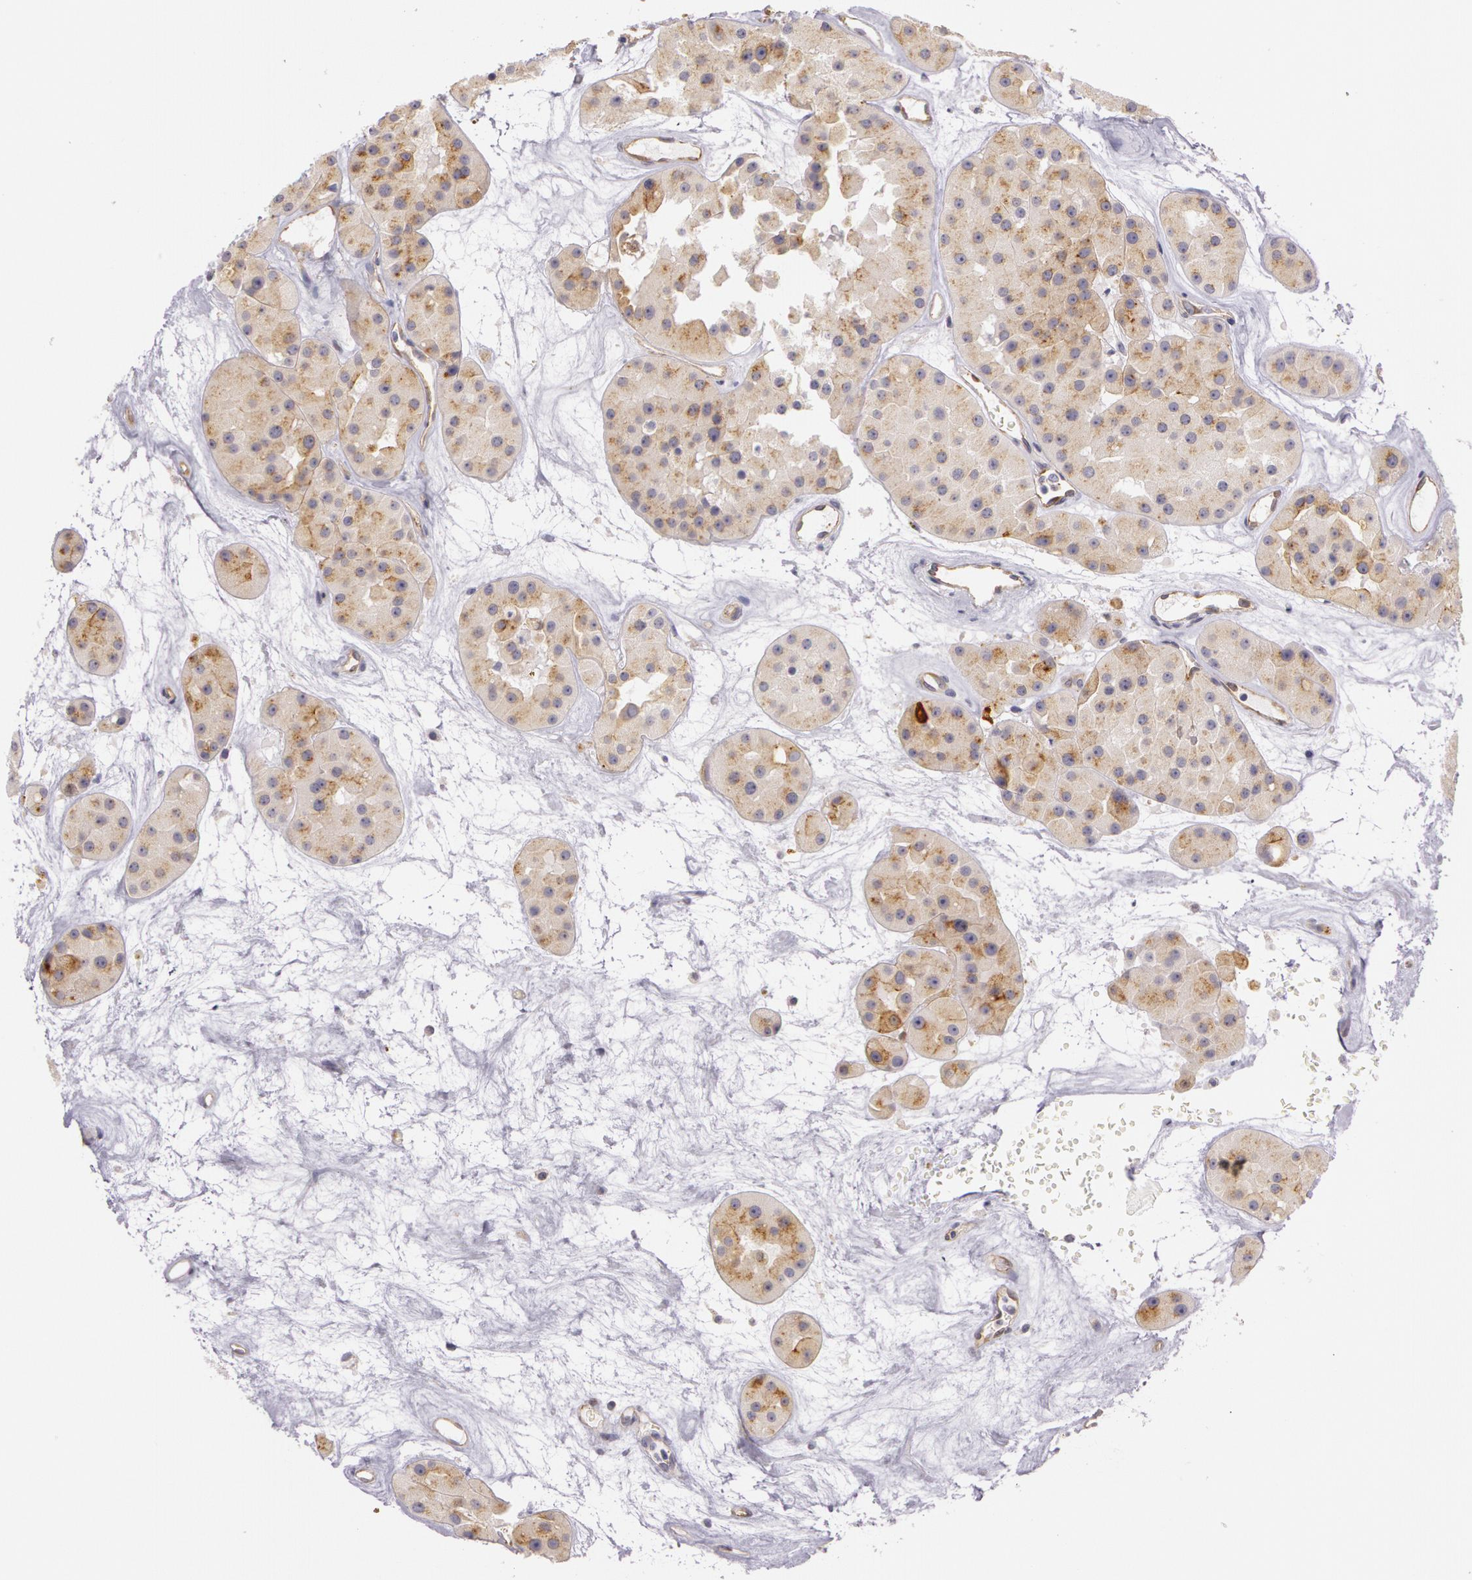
{"staining": {"intensity": "moderate", "quantity": ">75%", "location": "cytoplasmic/membranous"}, "tissue": "renal cancer", "cell_type": "Tumor cells", "image_type": "cancer", "snomed": [{"axis": "morphology", "description": "Adenocarcinoma, uncertain malignant potential"}, {"axis": "topography", "description": "Kidney"}], "caption": "The image exhibits staining of adenocarcinoma,  uncertain malignant potential (renal), revealing moderate cytoplasmic/membranous protein expression (brown color) within tumor cells.", "gene": "APP", "patient": {"sex": "male", "age": 63}}